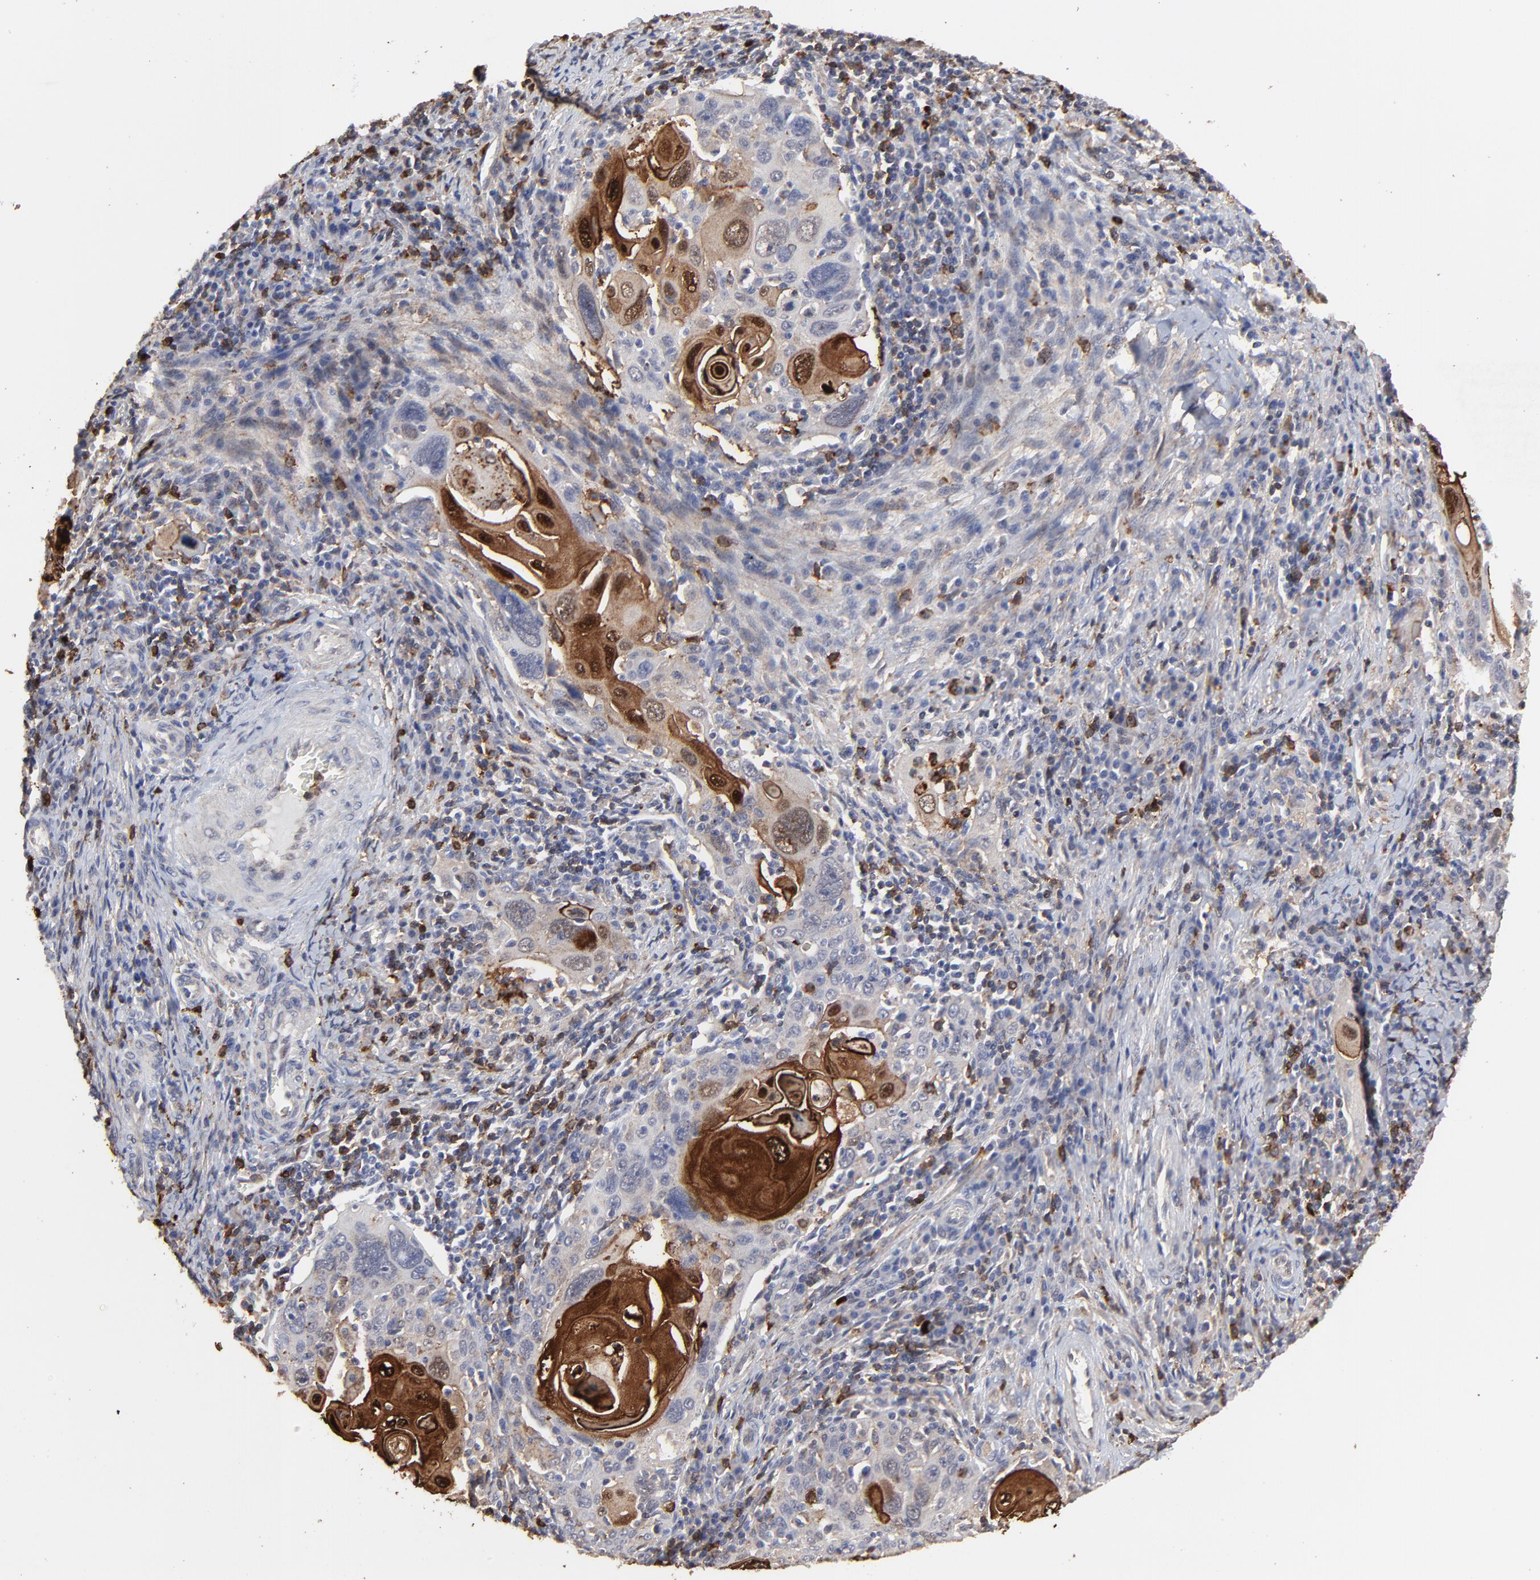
{"staining": {"intensity": "strong", "quantity": "25%-75%", "location": "cytoplasmic/membranous,nuclear"}, "tissue": "cervical cancer", "cell_type": "Tumor cells", "image_type": "cancer", "snomed": [{"axis": "morphology", "description": "Squamous cell carcinoma, NOS"}, {"axis": "topography", "description": "Cervix"}], "caption": "Cervical cancer stained with DAB (3,3'-diaminobenzidine) IHC reveals high levels of strong cytoplasmic/membranous and nuclear staining in approximately 25%-75% of tumor cells.", "gene": "SLC6A14", "patient": {"sex": "female", "age": 54}}